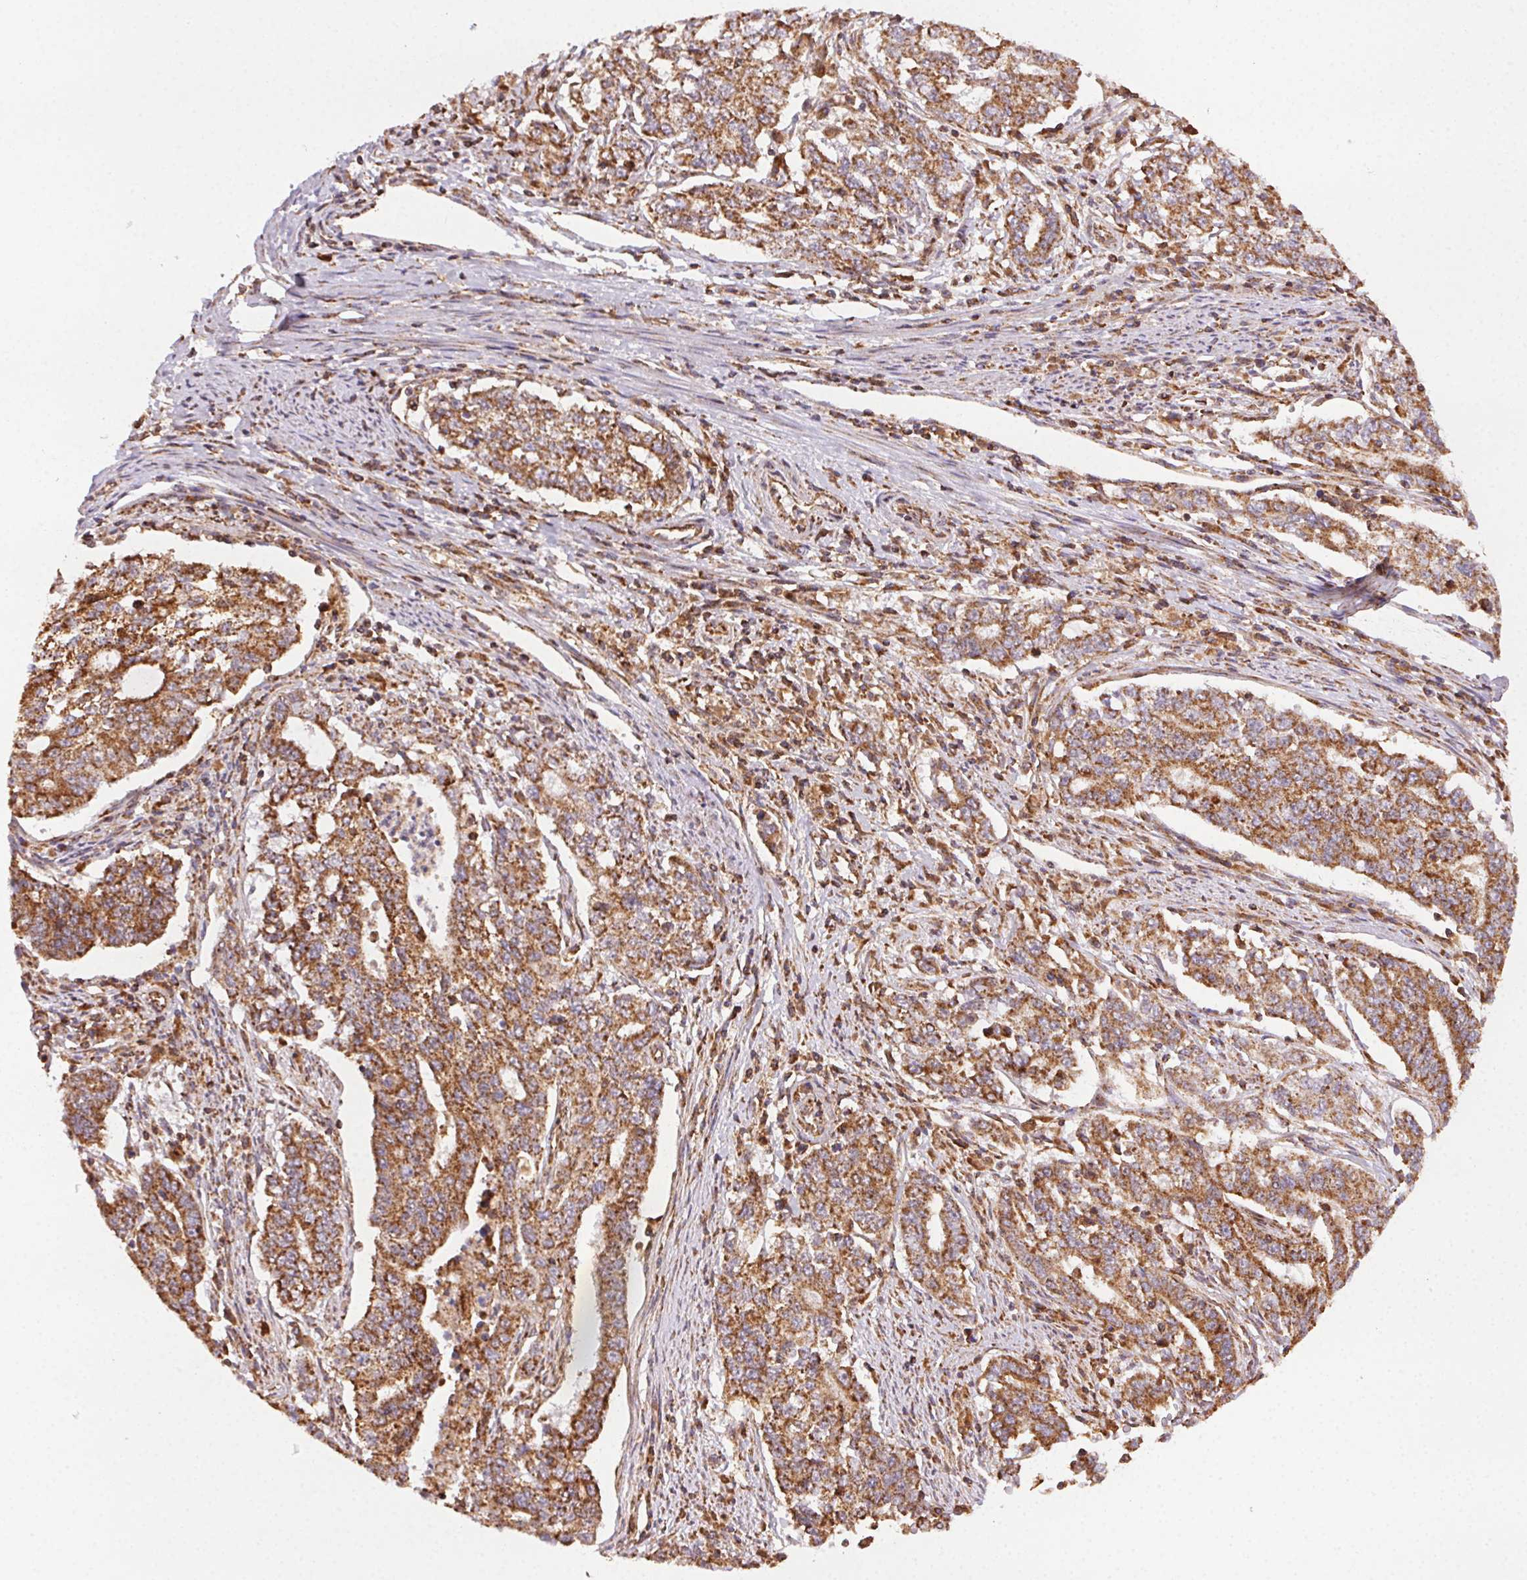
{"staining": {"intensity": "strong", "quantity": ">75%", "location": "cytoplasmic/membranous"}, "tissue": "endometrial cancer", "cell_type": "Tumor cells", "image_type": "cancer", "snomed": [{"axis": "morphology", "description": "Adenocarcinoma, NOS"}, {"axis": "topography", "description": "Uterus"}], "caption": "About >75% of tumor cells in human adenocarcinoma (endometrial) display strong cytoplasmic/membranous protein staining as visualized by brown immunohistochemical staining.", "gene": "CLPB", "patient": {"sex": "female", "age": 59}}